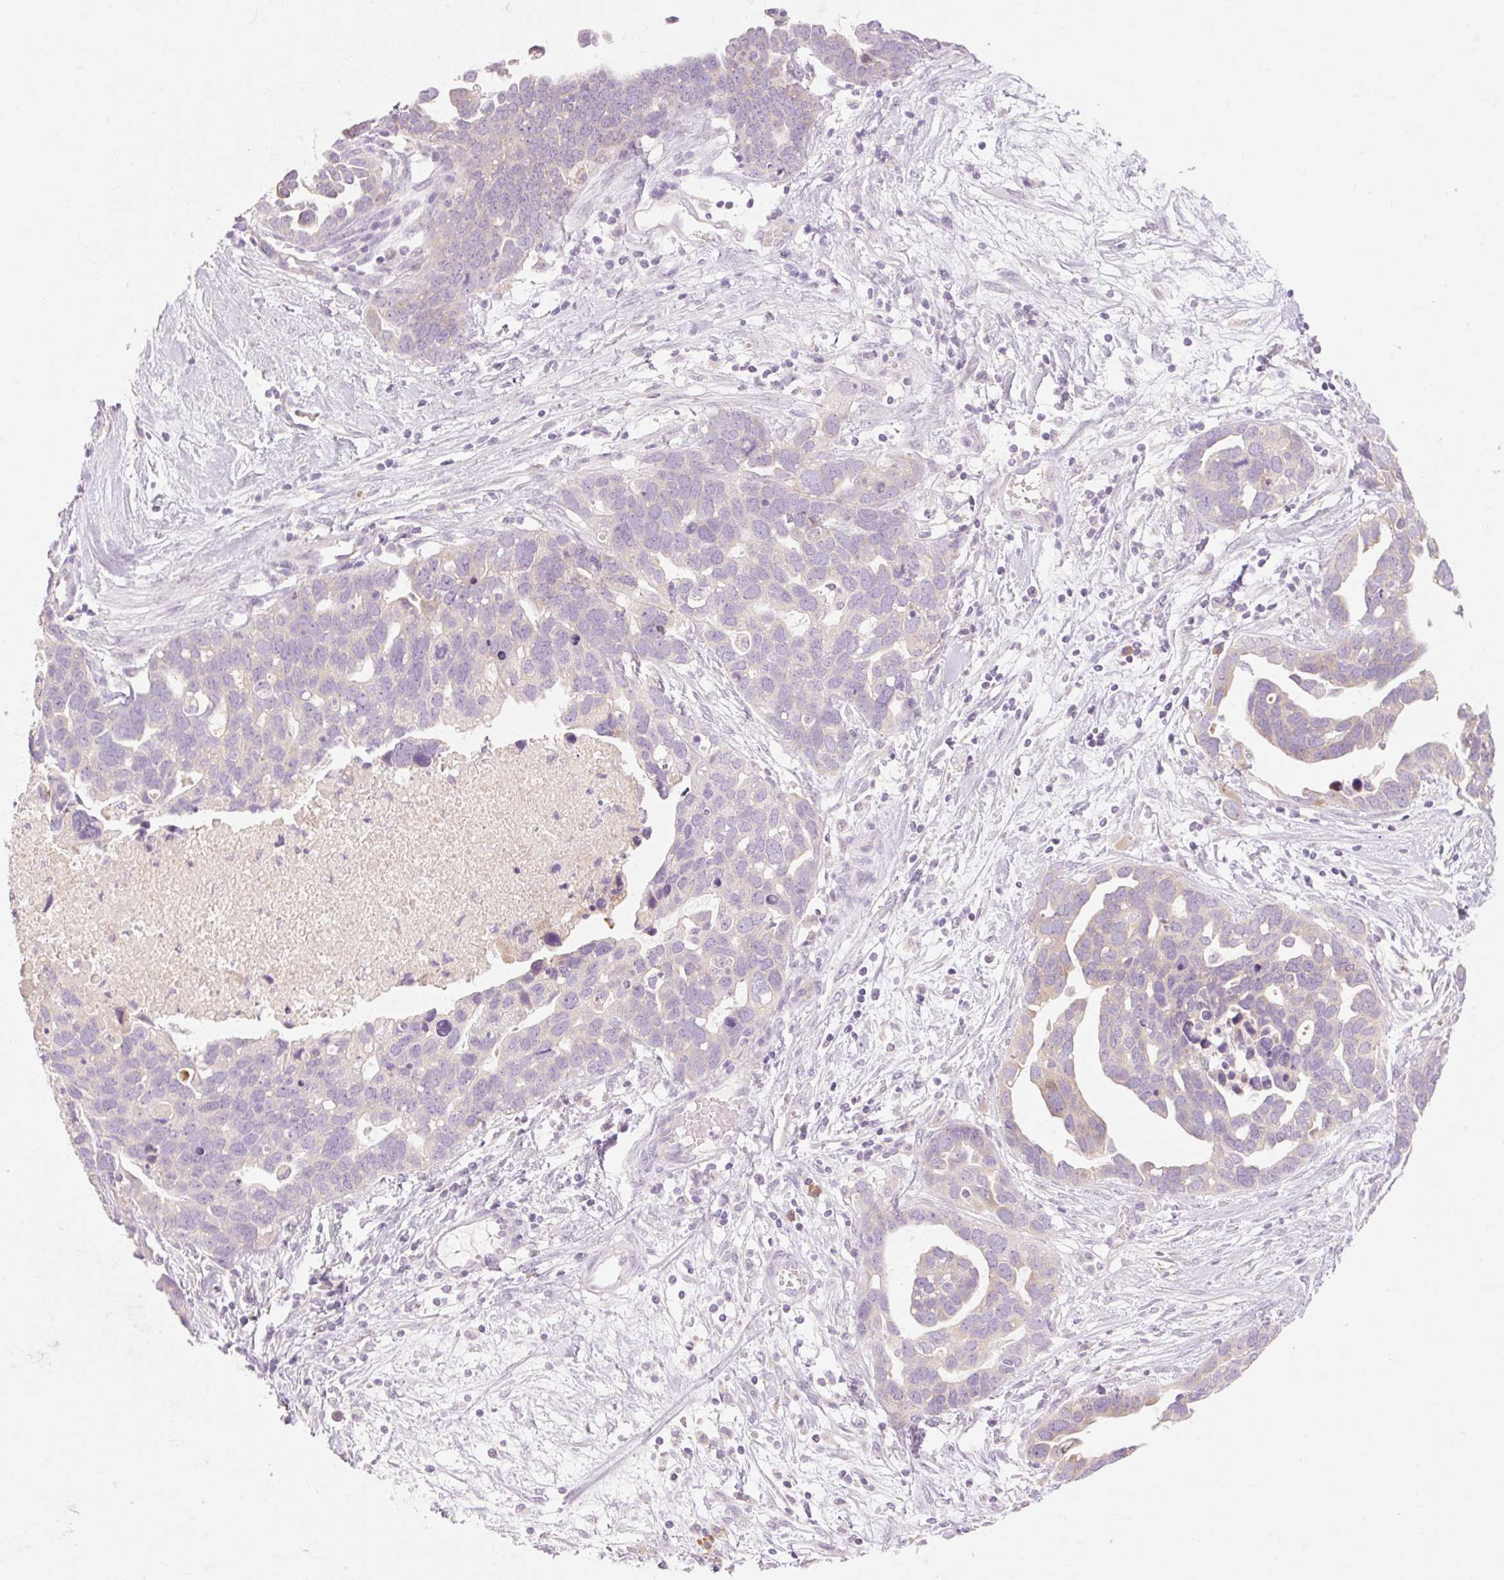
{"staining": {"intensity": "weak", "quantity": "<25%", "location": "cytoplasmic/membranous"}, "tissue": "ovarian cancer", "cell_type": "Tumor cells", "image_type": "cancer", "snomed": [{"axis": "morphology", "description": "Cystadenocarcinoma, serous, NOS"}, {"axis": "topography", "description": "Ovary"}], "caption": "High magnification brightfield microscopy of ovarian cancer (serous cystadenocarcinoma) stained with DAB (3,3'-diaminobenzidine) (brown) and counterstained with hematoxylin (blue): tumor cells show no significant positivity.", "gene": "MYO1D", "patient": {"sex": "female", "age": 54}}